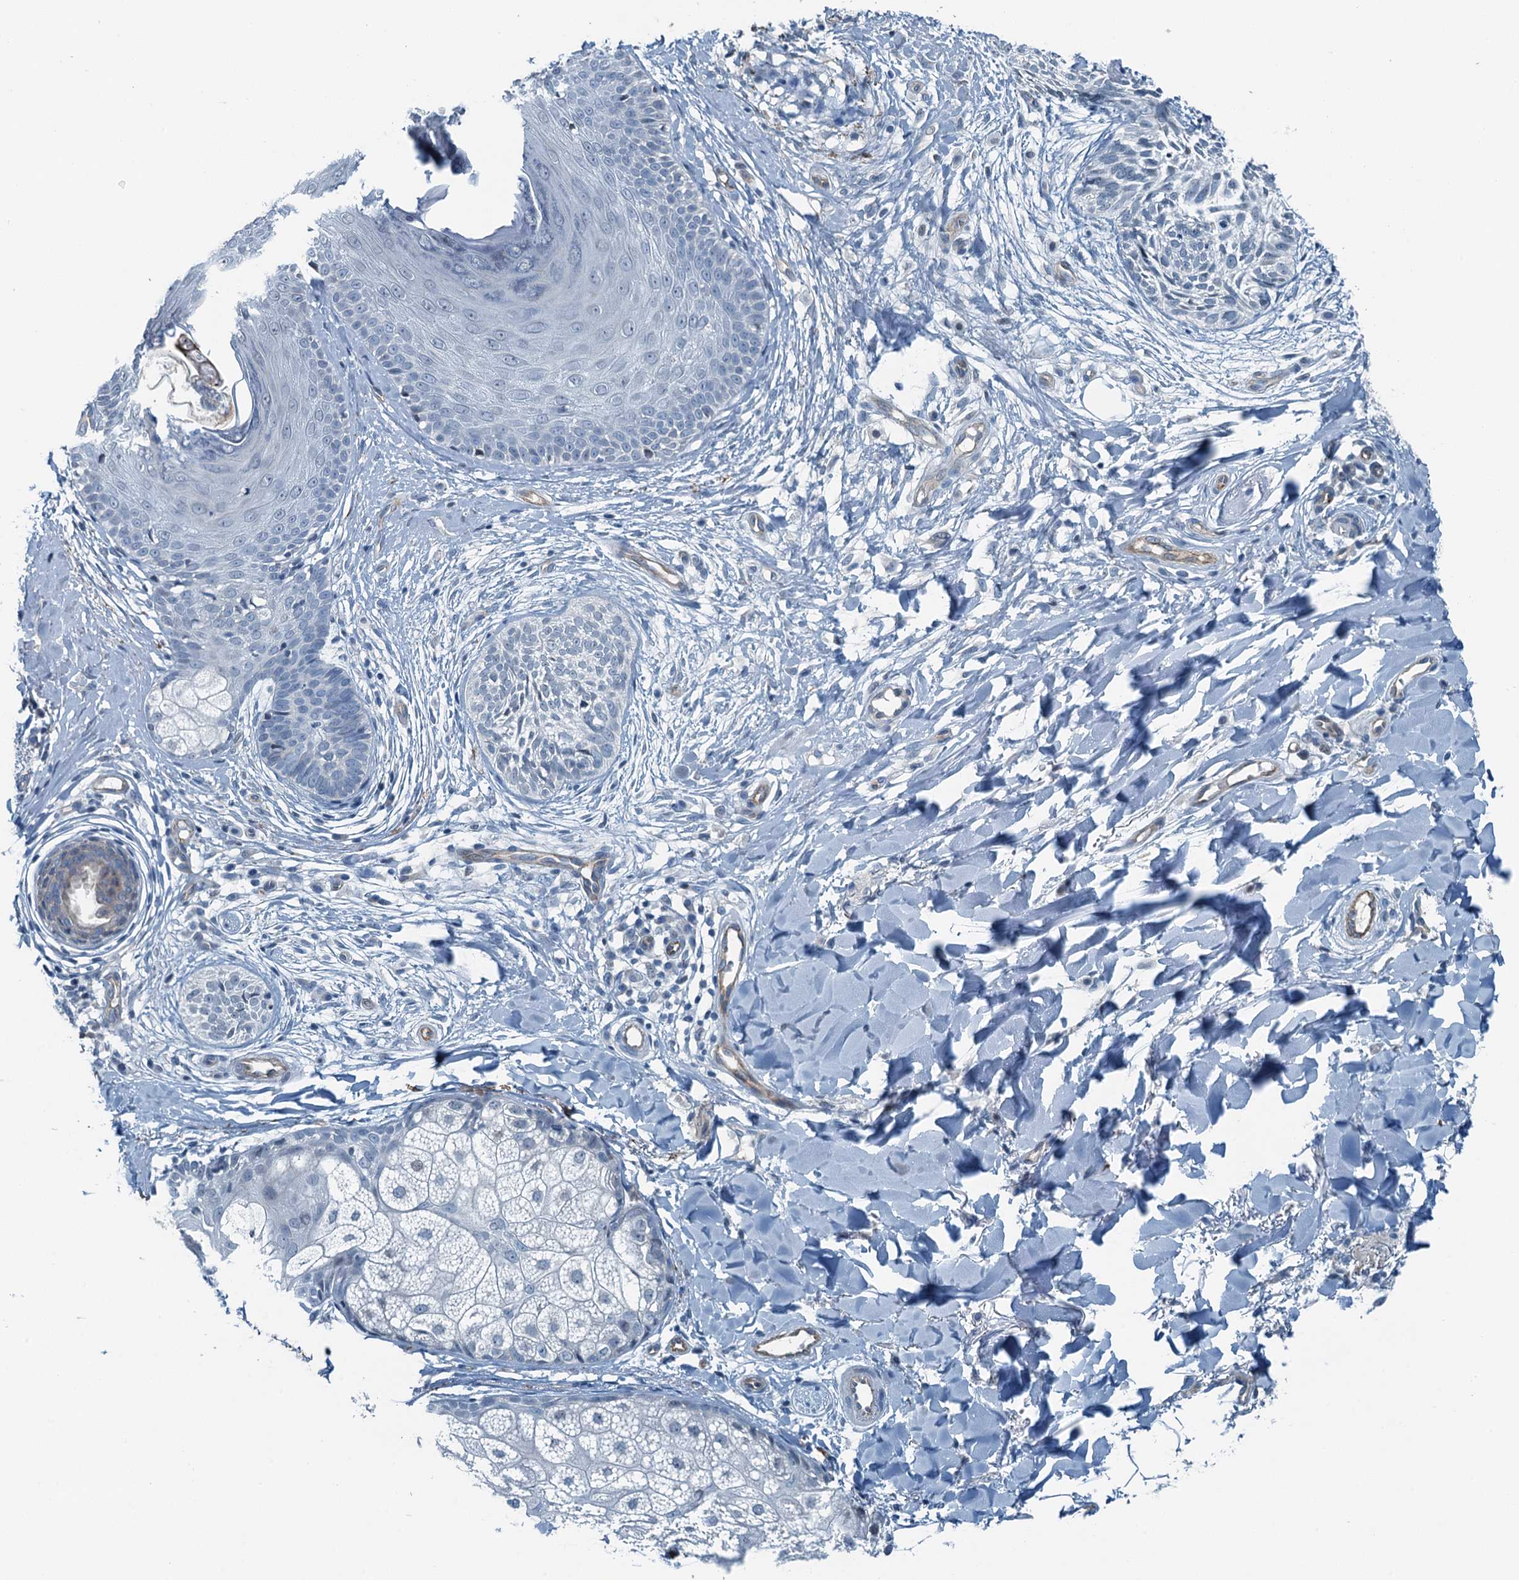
{"staining": {"intensity": "negative", "quantity": "none", "location": "none"}, "tissue": "skin cancer", "cell_type": "Tumor cells", "image_type": "cancer", "snomed": [{"axis": "morphology", "description": "Basal cell carcinoma"}, {"axis": "topography", "description": "Skin"}], "caption": "Tumor cells show no significant protein positivity in skin cancer (basal cell carcinoma).", "gene": "GFOD2", "patient": {"sex": "female", "age": 61}}